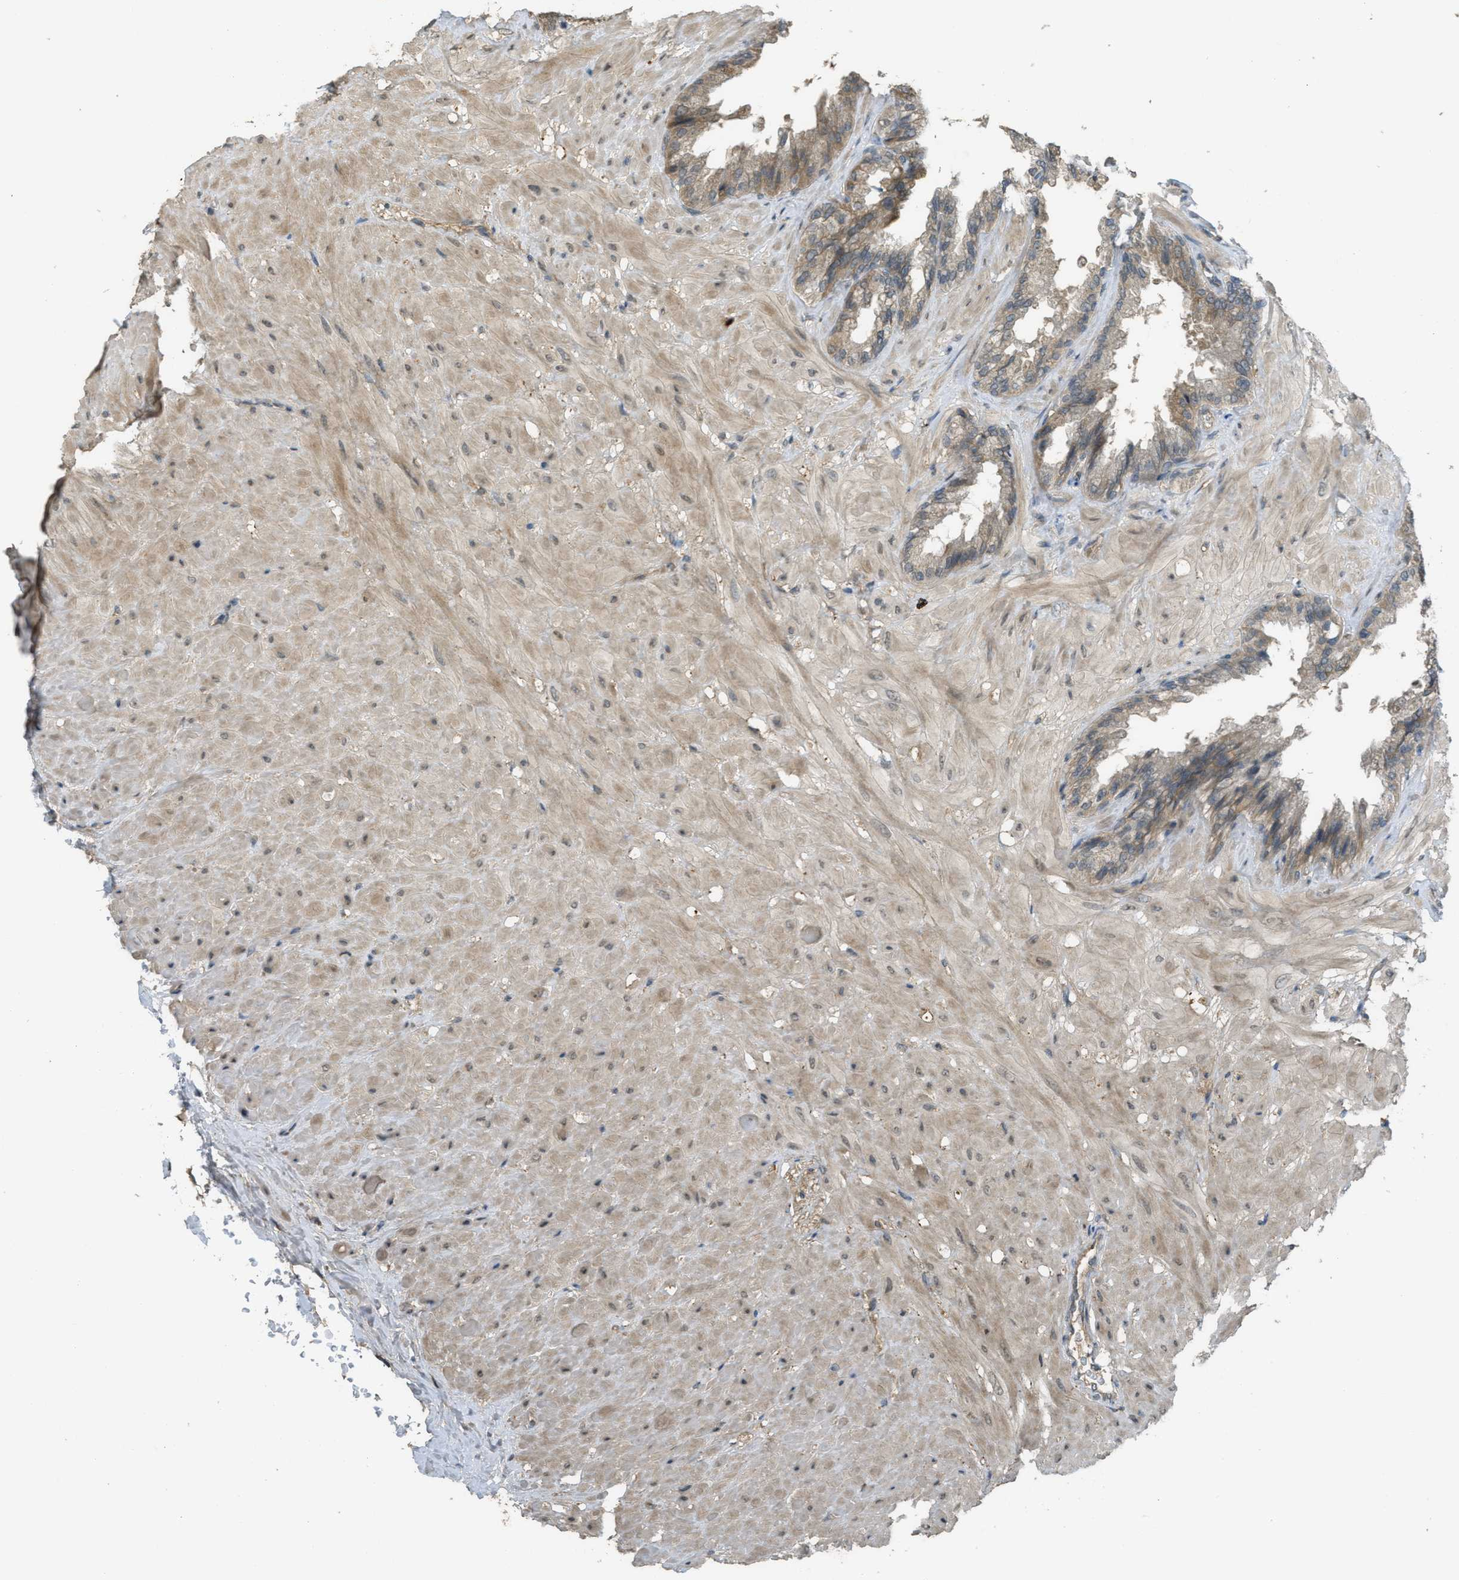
{"staining": {"intensity": "weak", "quantity": ">75%", "location": "cytoplasmic/membranous"}, "tissue": "seminal vesicle", "cell_type": "Glandular cells", "image_type": "normal", "snomed": [{"axis": "morphology", "description": "Normal tissue, NOS"}, {"axis": "topography", "description": "Seminal veicle"}], "caption": "This image exhibits IHC staining of benign seminal vesicle, with low weak cytoplasmic/membranous positivity in about >75% of glandular cells.", "gene": "IGF2BP2", "patient": {"sex": "male", "age": 46}}